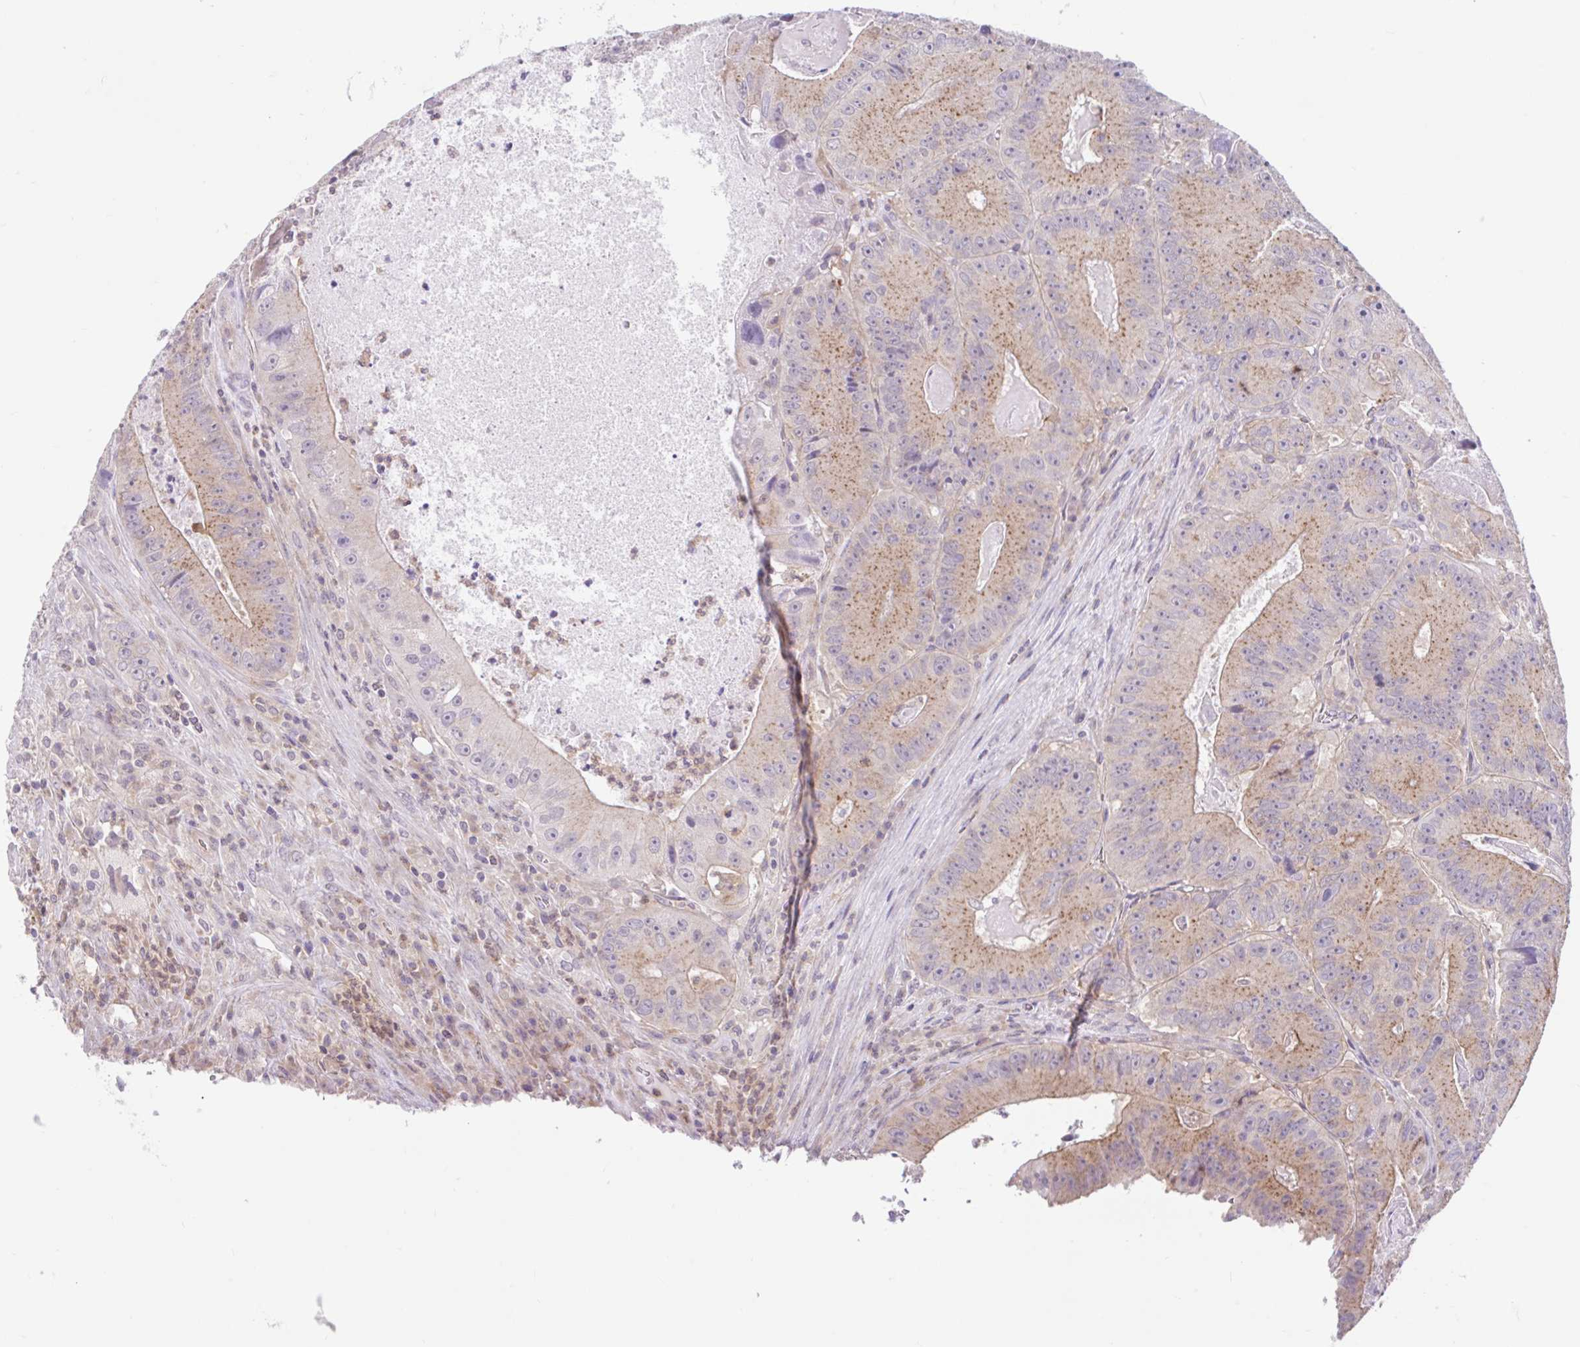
{"staining": {"intensity": "moderate", "quantity": "25%-75%", "location": "cytoplasmic/membranous"}, "tissue": "colorectal cancer", "cell_type": "Tumor cells", "image_type": "cancer", "snomed": [{"axis": "morphology", "description": "Adenocarcinoma, NOS"}, {"axis": "topography", "description": "Colon"}], "caption": "High-magnification brightfield microscopy of colorectal cancer stained with DAB (brown) and counterstained with hematoxylin (blue). tumor cells exhibit moderate cytoplasmic/membranous positivity is identified in about25%-75% of cells.", "gene": "RALBP1", "patient": {"sex": "female", "age": 86}}